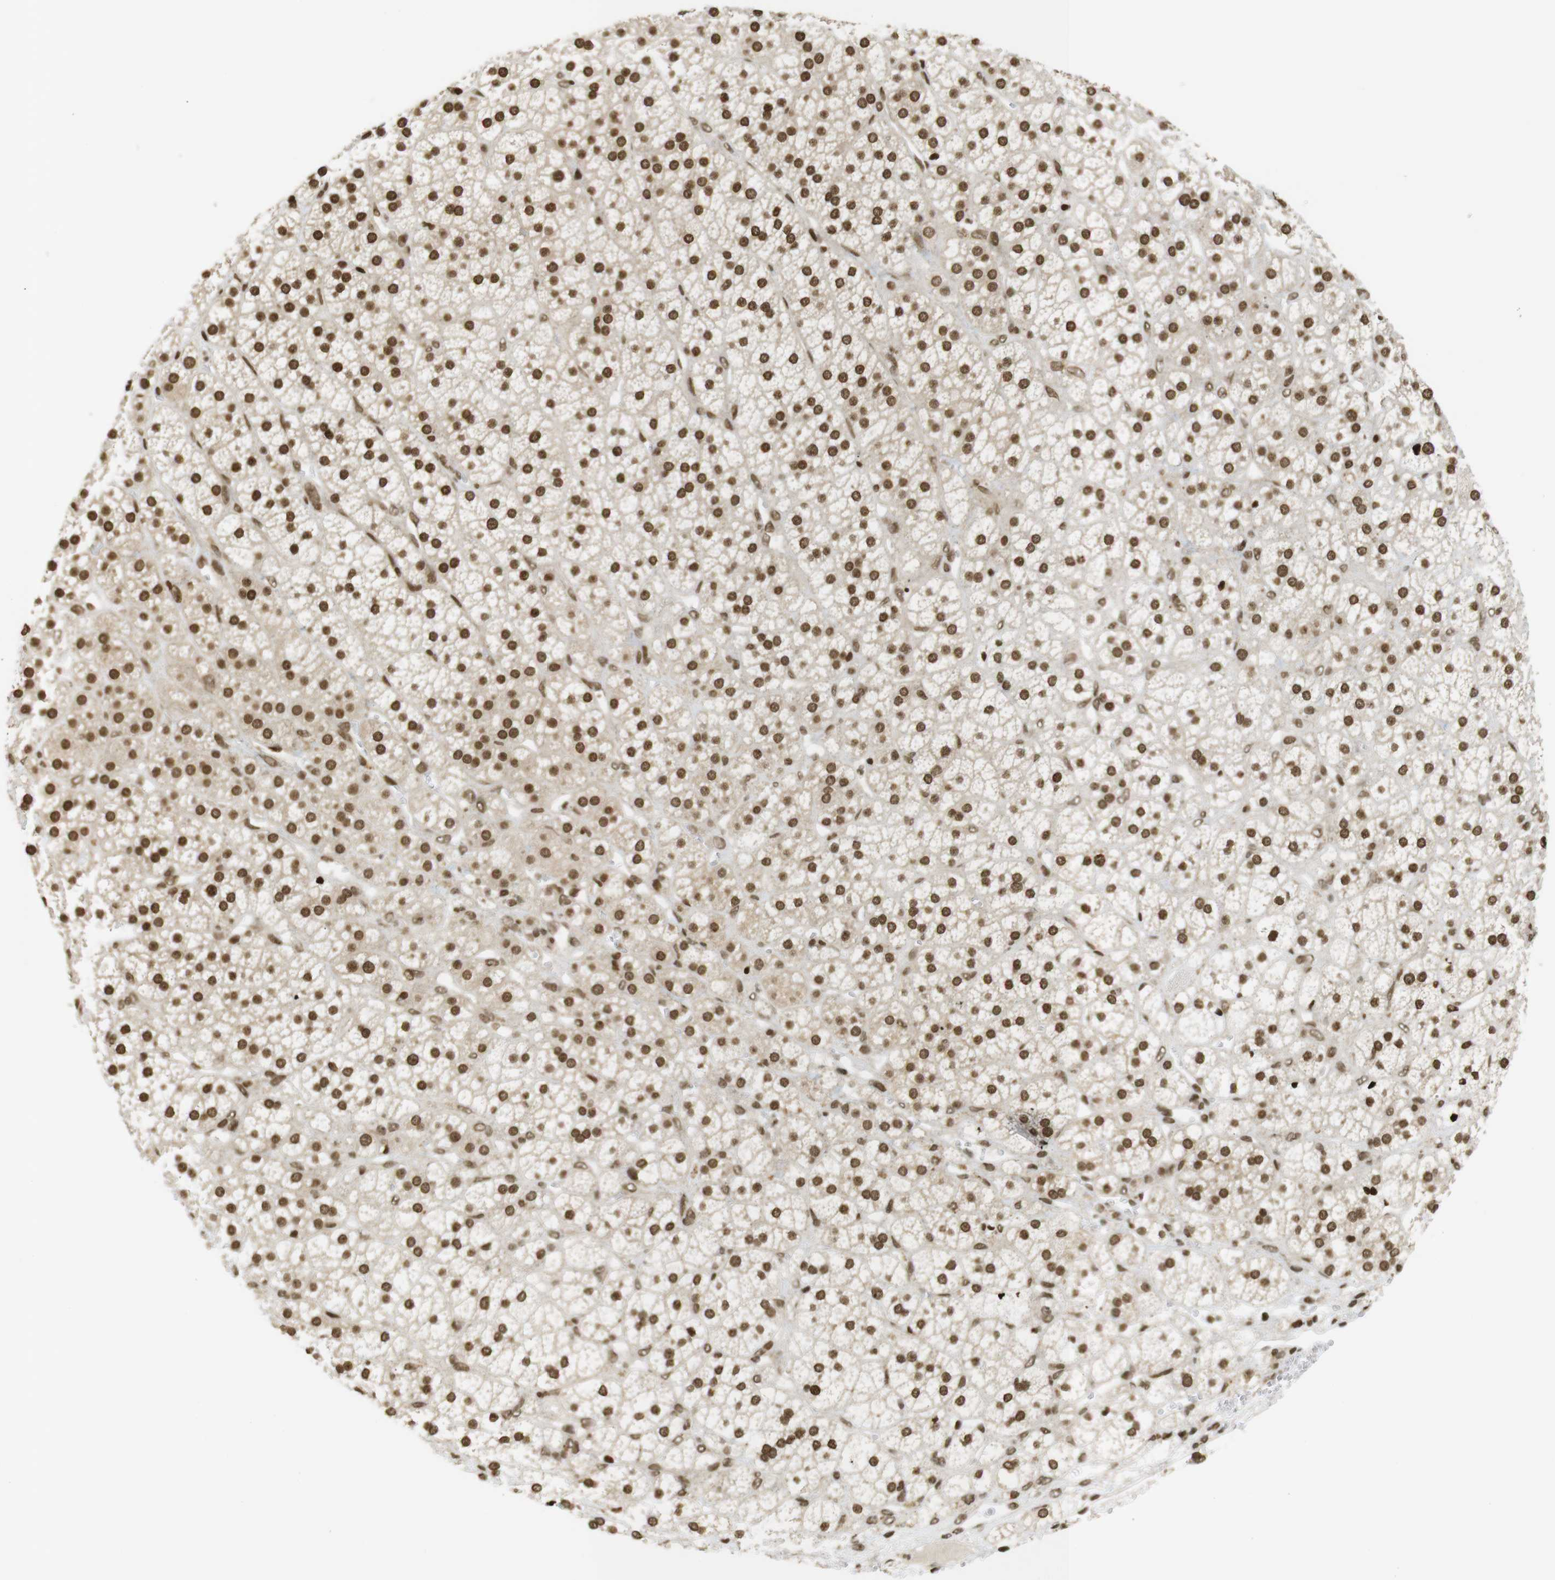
{"staining": {"intensity": "strong", "quantity": ">75%", "location": "nuclear"}, "tissue": "adrenal gland", "cell_type": "Glandular cells", "image_type": "normal", "snomed": [{"axis": "morphology", "description": "Normal tissue, NOS"}, {"axis": "topography", "description": "Adrenal gland"}], "caption": "Immunohistochemistry (IHC) staining of benign adrenal gland, which exhibits high levels of strong nuclear staining in about >75% of glandular cells indicating strong nuclear protein positivity. The staining was performed using DAB (3,3'-diaminobenzidine) (brown) for protein detection and nuclei were counterstained in hematoxylin (blue).", "gene": "RUVBL2", "patient": {"sex": "male", "age": 56}}